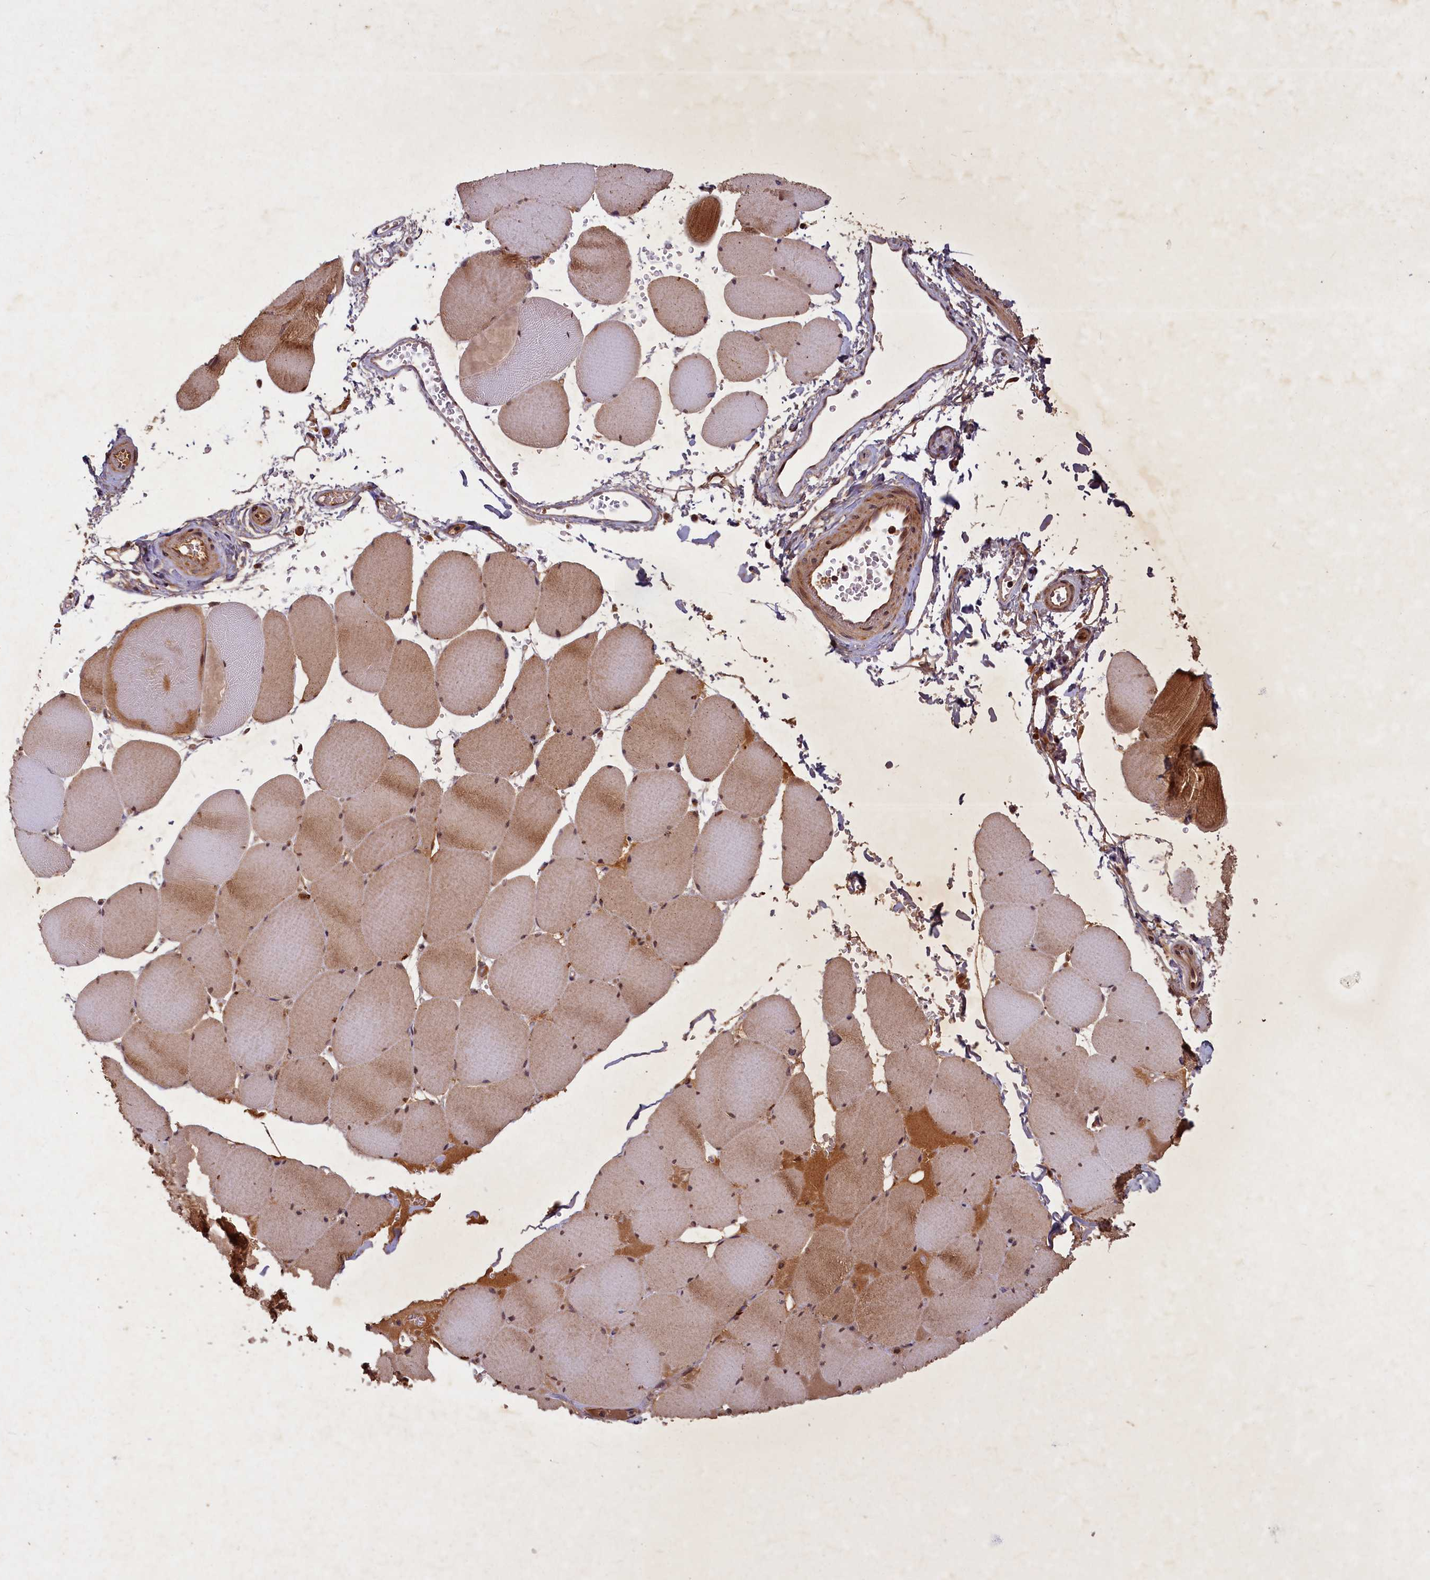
{"staining": {"intensity": "moderate", "quantity": ">75%", "location": "cytoplasmic/membranous,nuclear"}, "tissue": "skeletal muscle", "cell_type": "Myocytes", "image_type": "normal", "snomed": [{"axis": "morphology", "description": "Normal tissue, NOS"}, {"axis": "topography", "description": "Skeletal muscle"}, {"axis": "topography", "description": "Head-Neck"}], "caption": "A photomicrograph of human skeletal muscle stained for a protein shows moderate cytoplasmic/membranous,nuclear brown staining in myocytes. The protein of interest is shown in brown color, while the nuclei are stained blue.", "gene": "SLC11A2", "patient": {"sex": "male", "age": 66}}